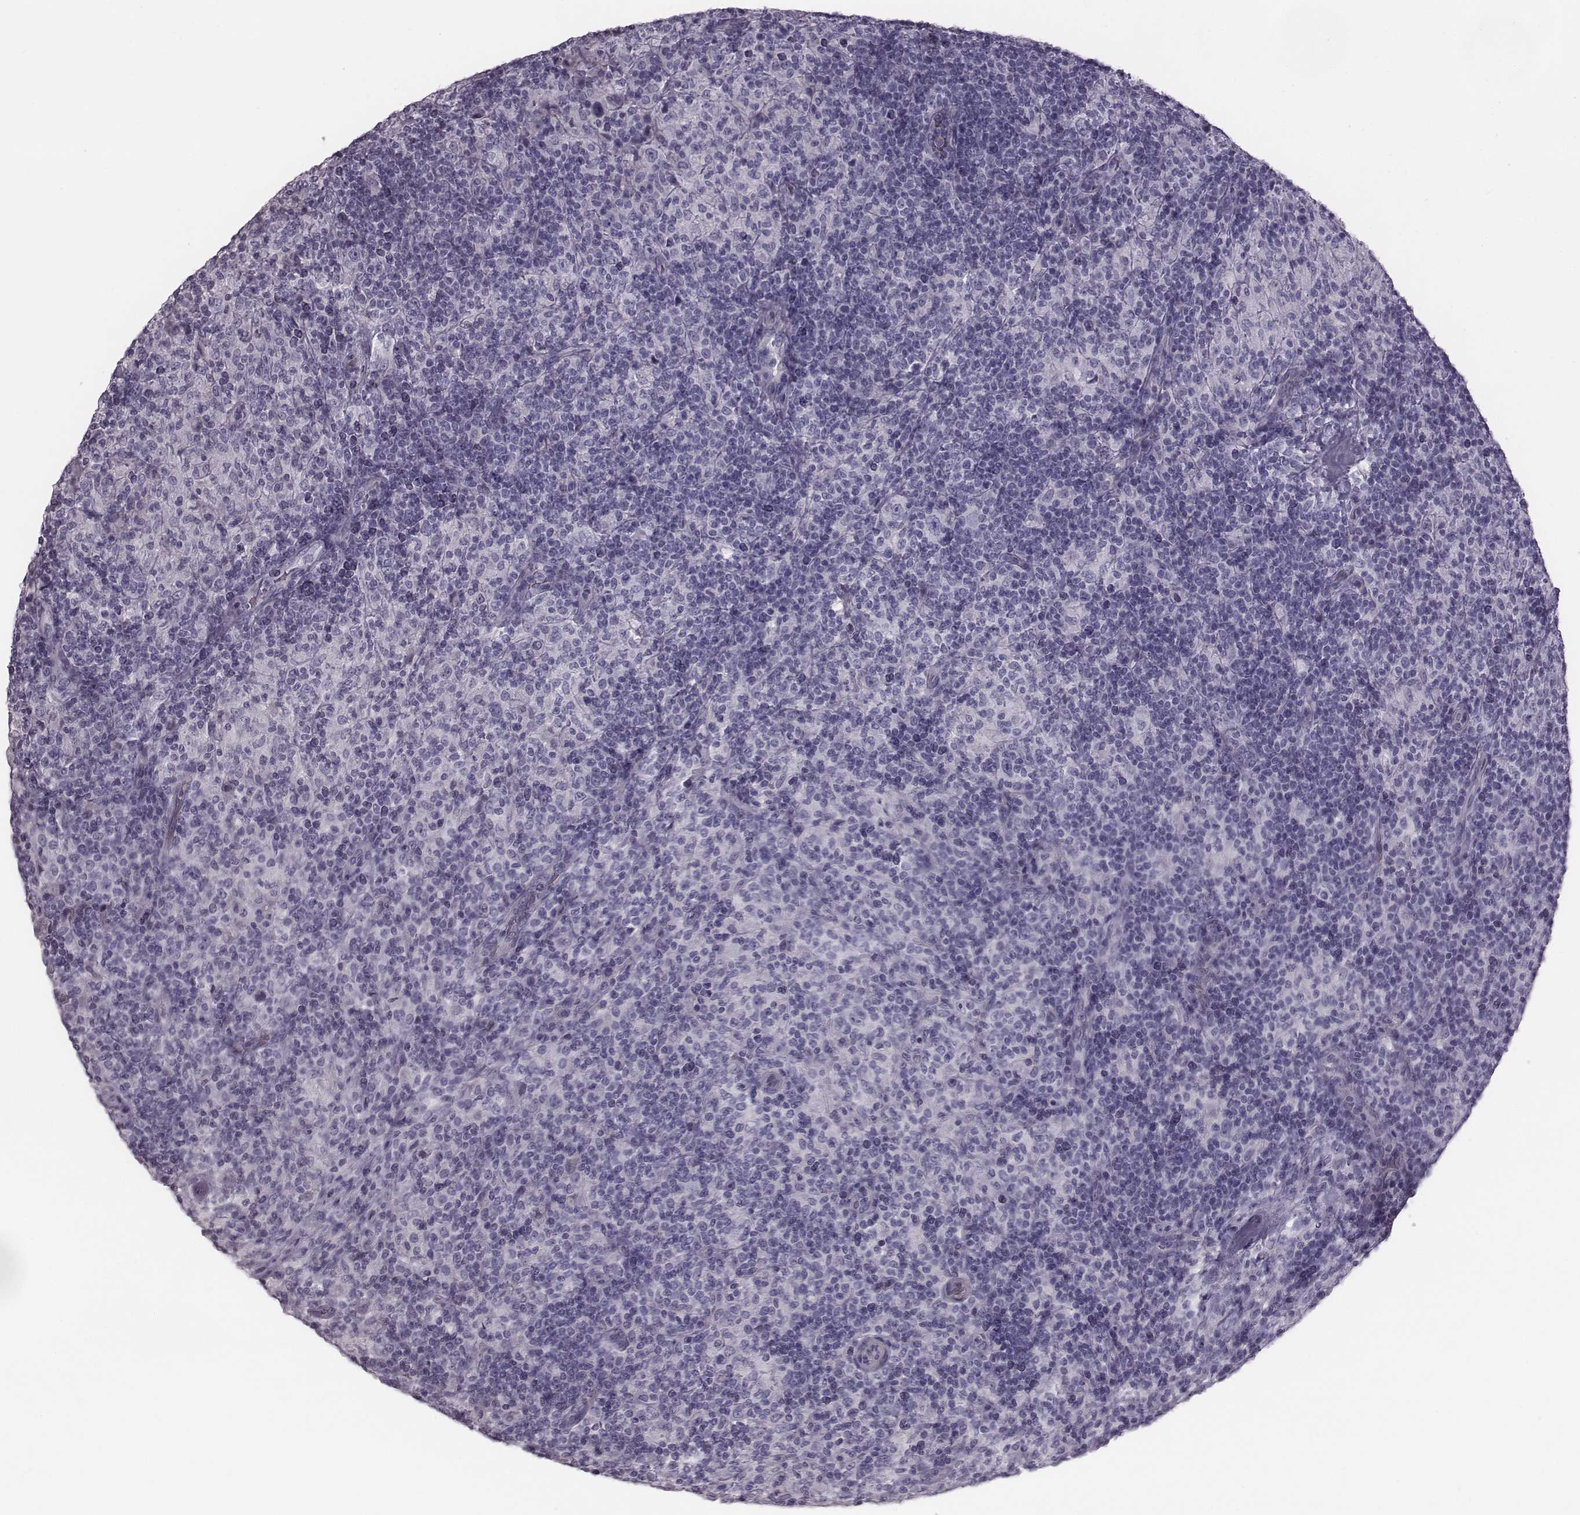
{"staining": {"intensity": "negative", "quantity": "none", "location": "none"}, "tissue": "lymphoma", "cell_type": "Tumor cells", "image_type": "cancer", "snomed": [{"axis": "morphology", "description": "Hodgkin's disease, NOS"}, {"axis": "topography", "description": "Lymph node"}], "caption": "This is an immunohistochemistry (IHC) photomicrograph of Hodgkin's disease. There is no expression in tumor cells.", "gene": "CRISP1", "patient": {"sex": "male", "age": 70}}